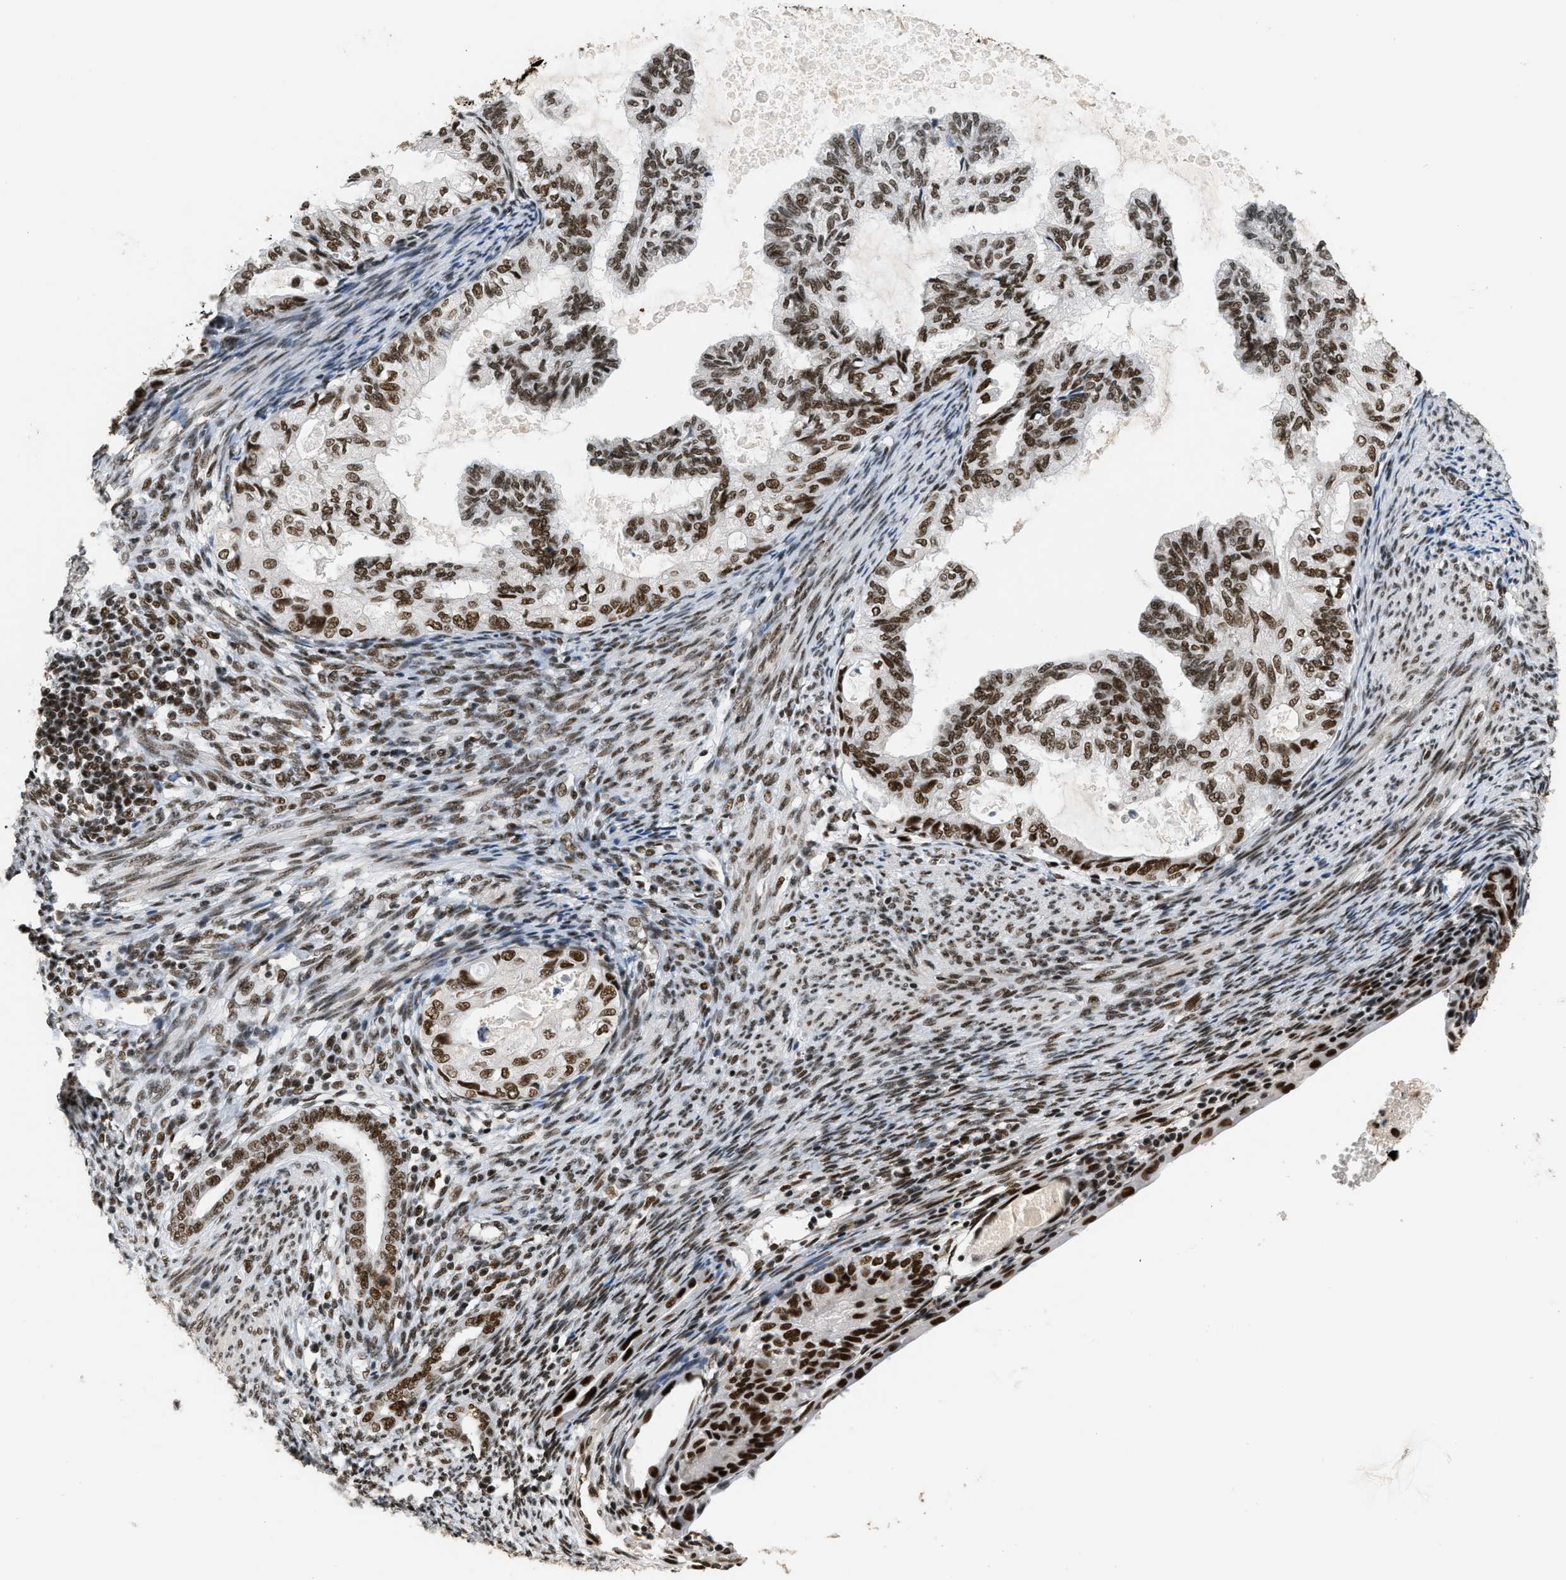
{"staining": {"intensity": "strong", "quantity": ">75%", "location": "nuclear"}, "tissue": "cervical cancer", "cell_type": "Tumor cells", "image_type": "cancer", "snomed": [{"axis": "morphology", "description": "Normal tissue, NOS"}, {"axis": "morphology", "description": "Adenocarcinoma, NOS"}, {"axis": "topography", "description": "Cervix"}, {"axis": "topography", "description": "Endometrium"}], "caption": "Tumor cells show high levels of strong nuclear staining in approximately >75% of cells in human adenocarcinoma (cervical). (Brightfield microscopy of DAB IHC at high magnification).", "gene": "SMARCB1", "patient": {"sex": "female", "age": 86}}